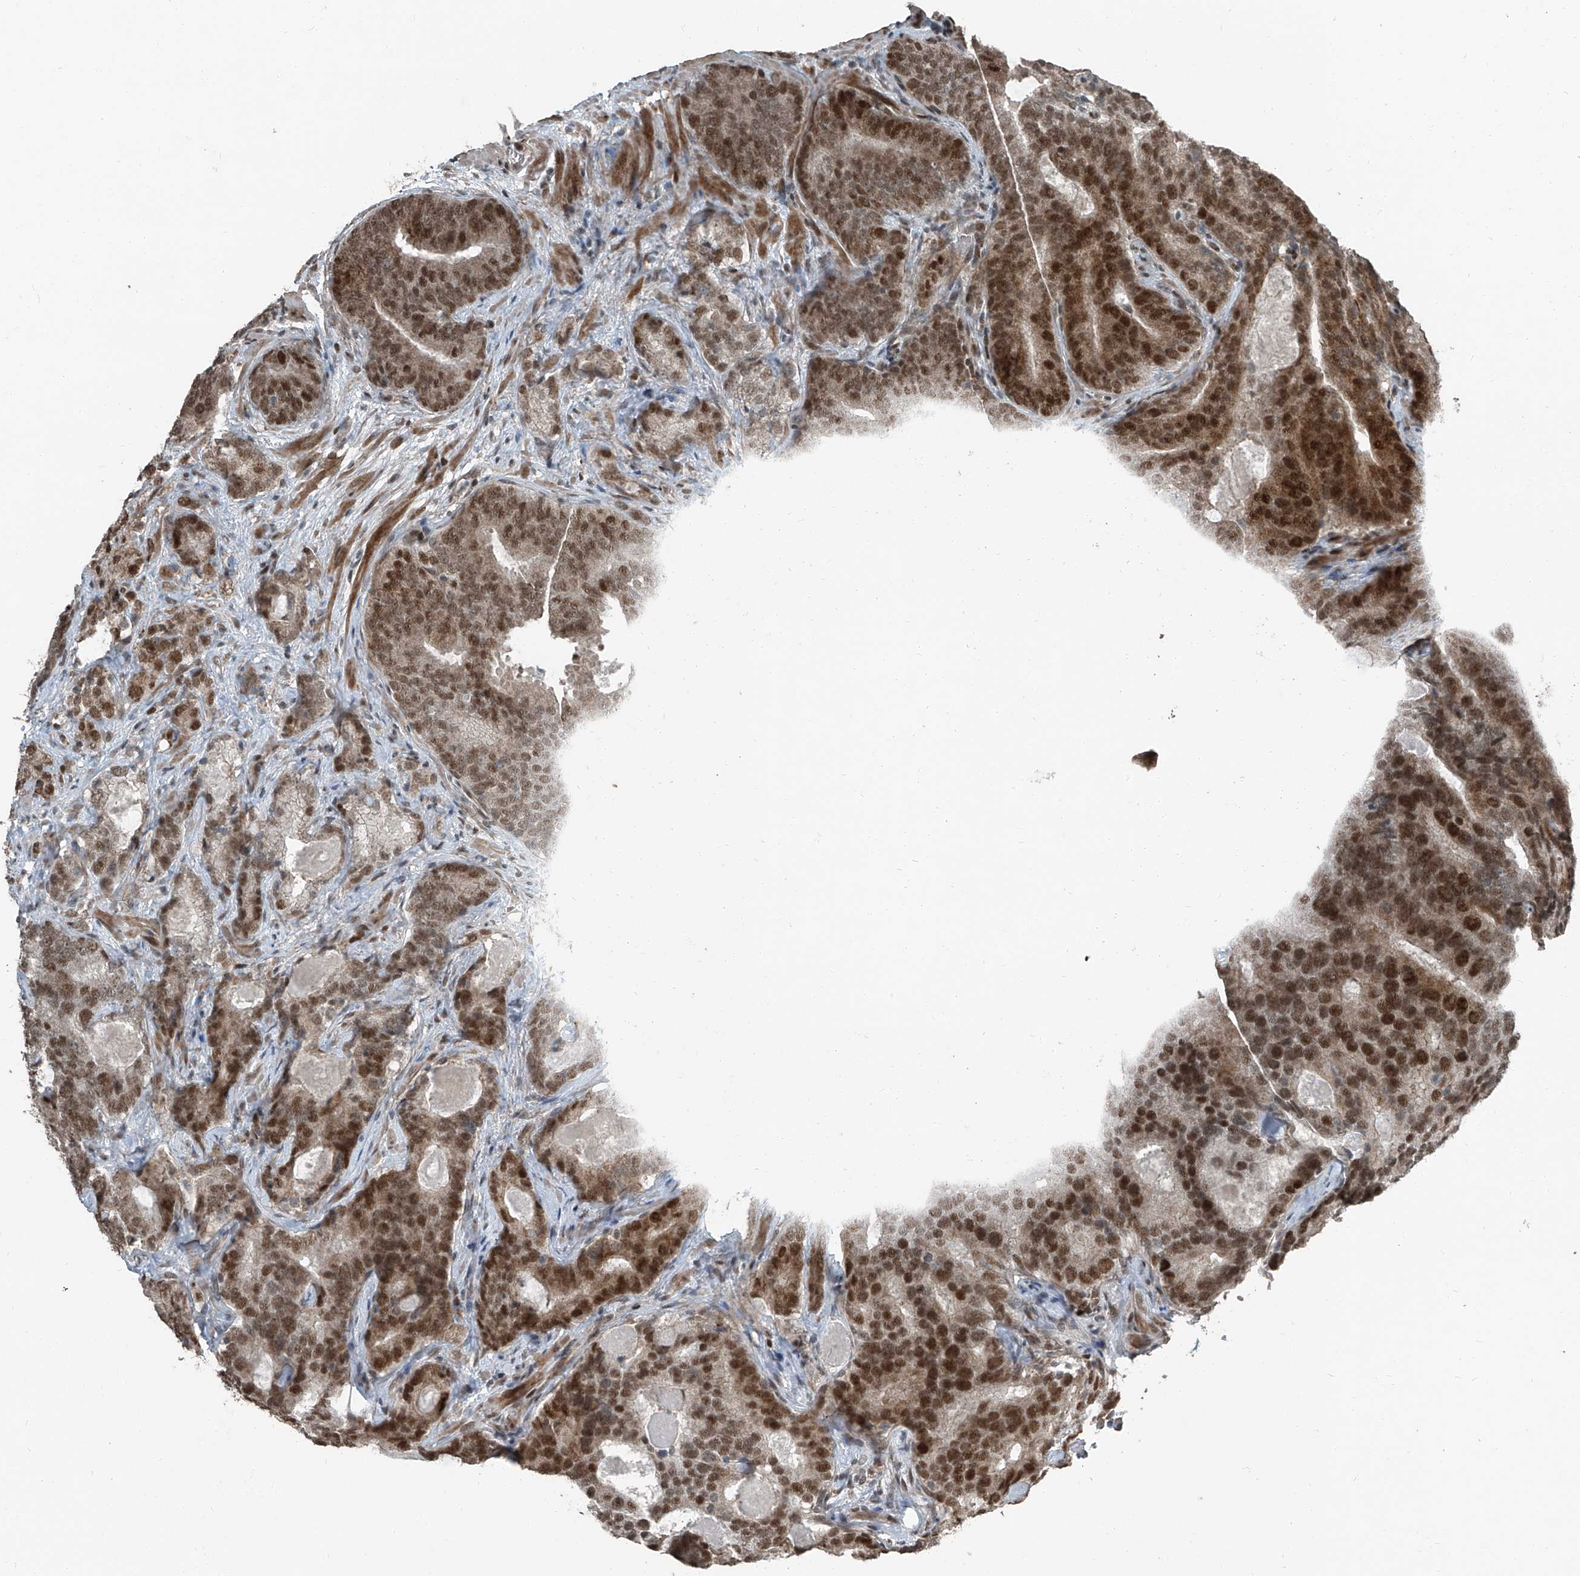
{"staining": {"intensity": "moderate", "quantity": ">75%", "location": "cytoplasmic/membranous,nuclear"}, "tissue": "prostate cancer", "cell_type": "Tumor cells", "image_type": "cancer", "snomed": [{"axis": "morphology", "description": "Adenocarcinoma, High grade"}, {"axis": "topography", "description": "Prostate"}], "caption": "Immunohistochemical staining of high-grade adenocarcinoma (prostate) displays moderate cytoplasmic/membranous and nuclear protein expression in about >75% of tumor cells. The protein is shown in brown color, while the nuclei are stained blue.", "gene": "ZNF570", "patient": {"sex": "male", "age": 66}}